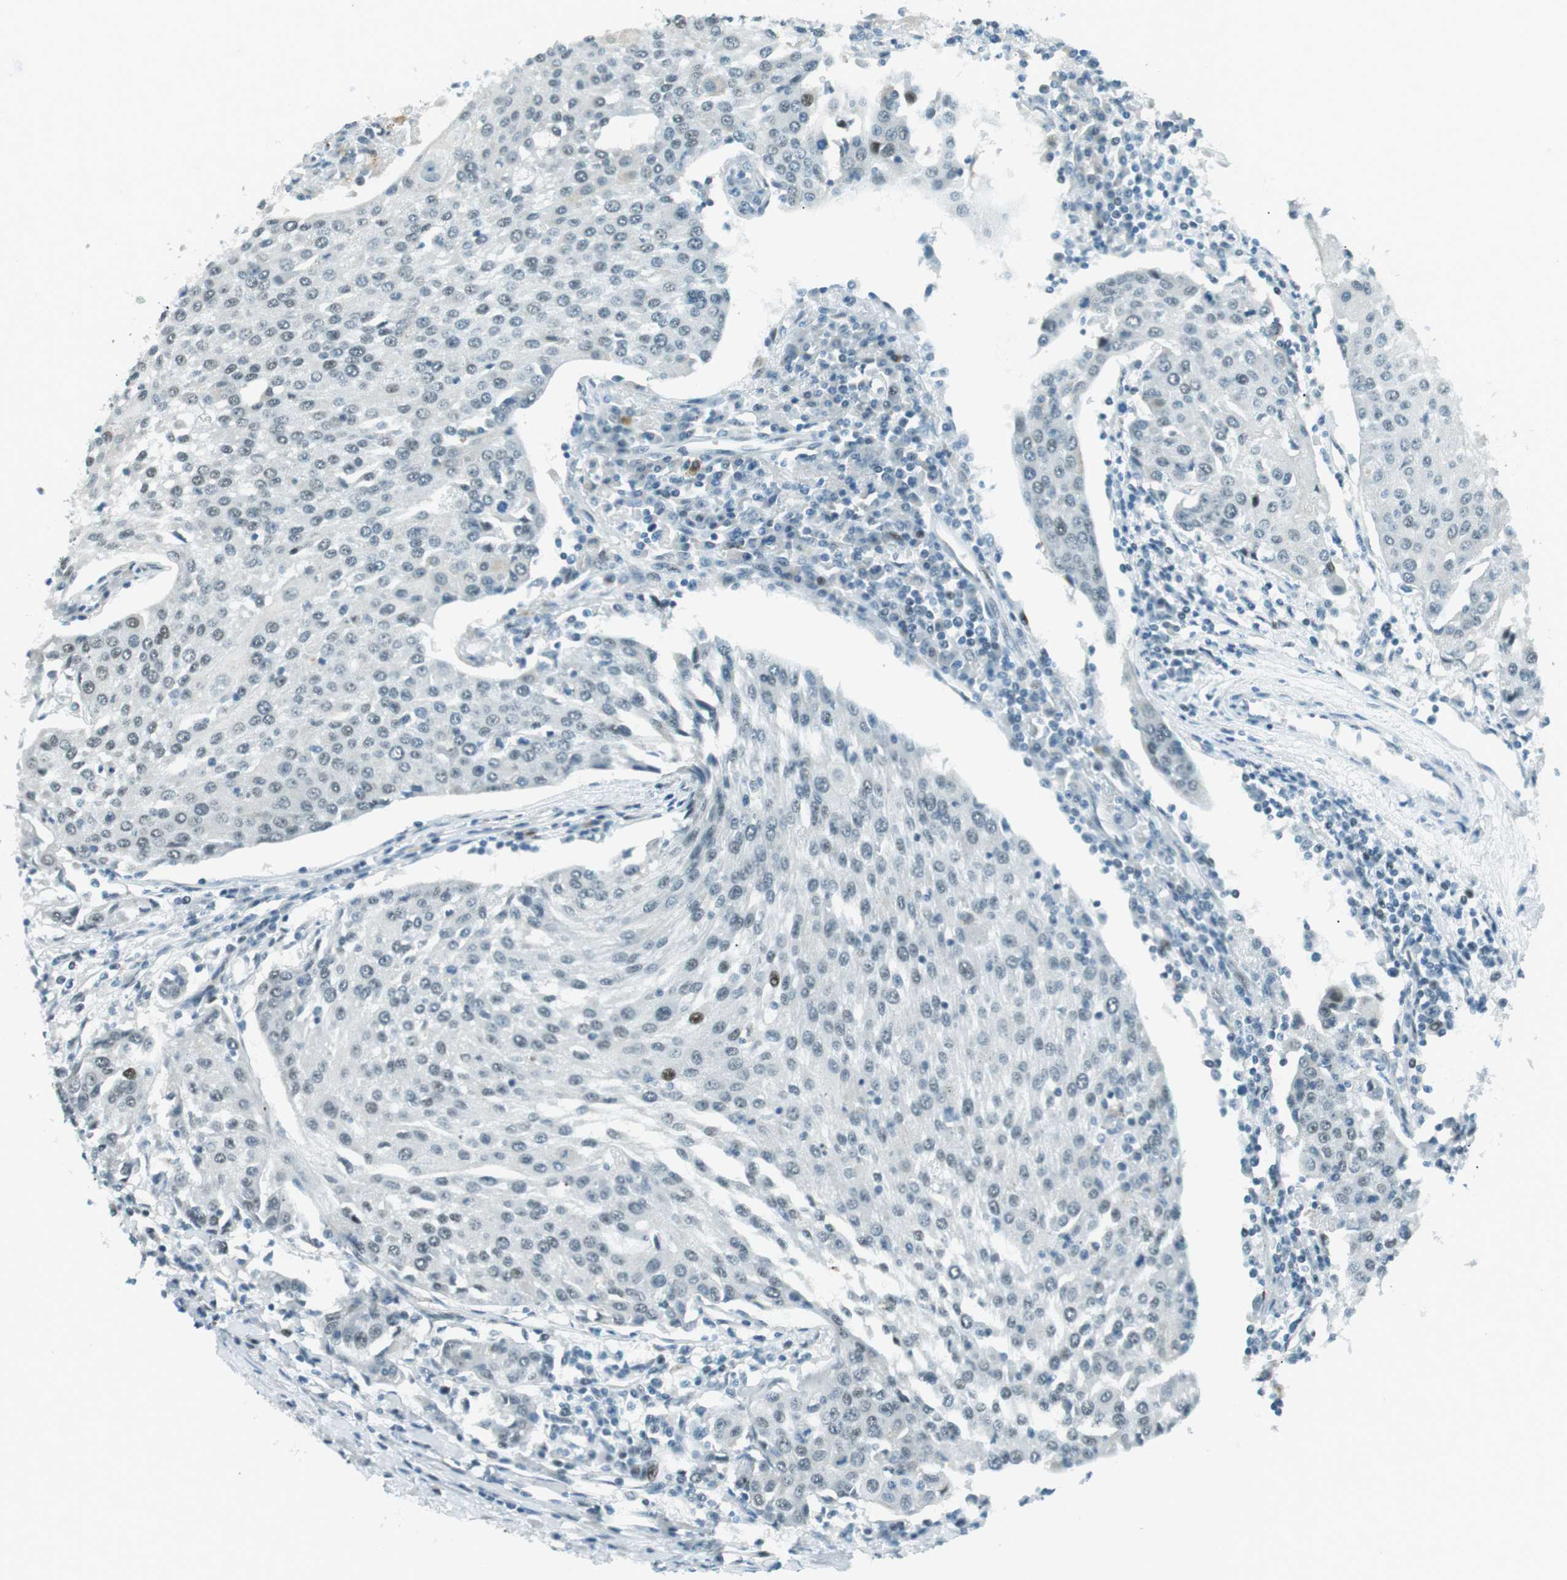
{"staining": {"intensity": "moderate", "quantity": "<25%", "location": "nuclear"}, "tissue": "urothelial cancer", "cell_type": "Tumor cells", "image_type": "cancer", "snomed": [{"axis": "morphology", "description": "Urothelial carcinoma, High grade"}, {"axis": "topography", "description": "Urinary bladder"}], "caption": "Moderate nuclear staining is appreciated in about <25% of tumor cells in high-grade urothelial carcinoma. (DAB = brown stain, brightfield microscopy at high magnification).", "gene": "PJA1", "patient": {"sex": "female", "age": 85}}